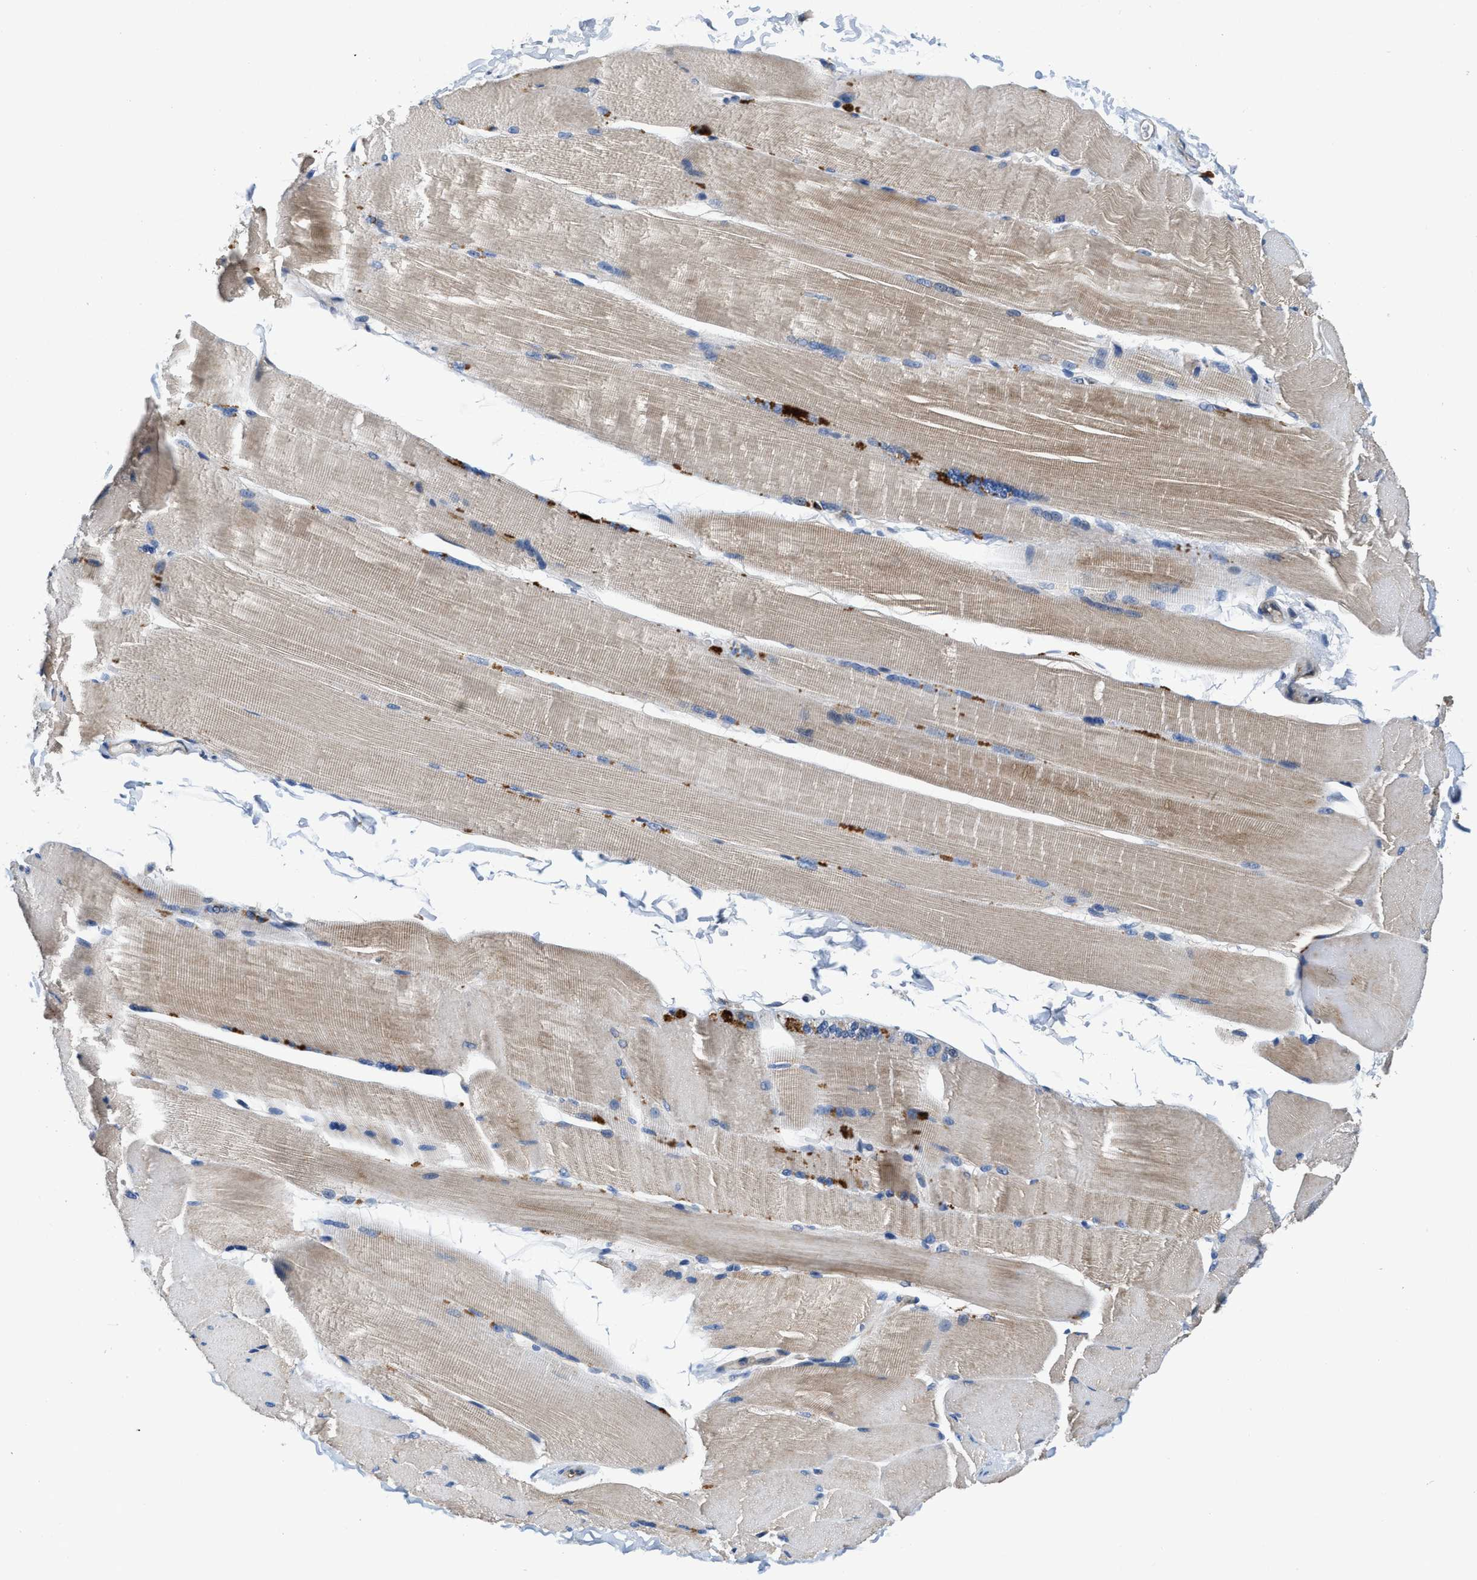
{"staining": {"intensity": "weak", "quantity": ">75%", "location": "cytoplasmic/membranous"}, "tissue": "skeletal muscle", "cell_type": "Myocytes", "image_type": "normal", "snomed": [{"axis": "morphology", "description": "Normal tissue, NOS"}, {"axis": "topography", "description": "Skin"}, {"axis": "topography", "description": "Skeletal muscle"}], "caption": "A brown stain labels weak cytoplasmic/membranous positivity of a protein in myocytes of normal human skeletal muscle.", "gene": "PEG10", "patient": {"sex": "male", "age": 83}}